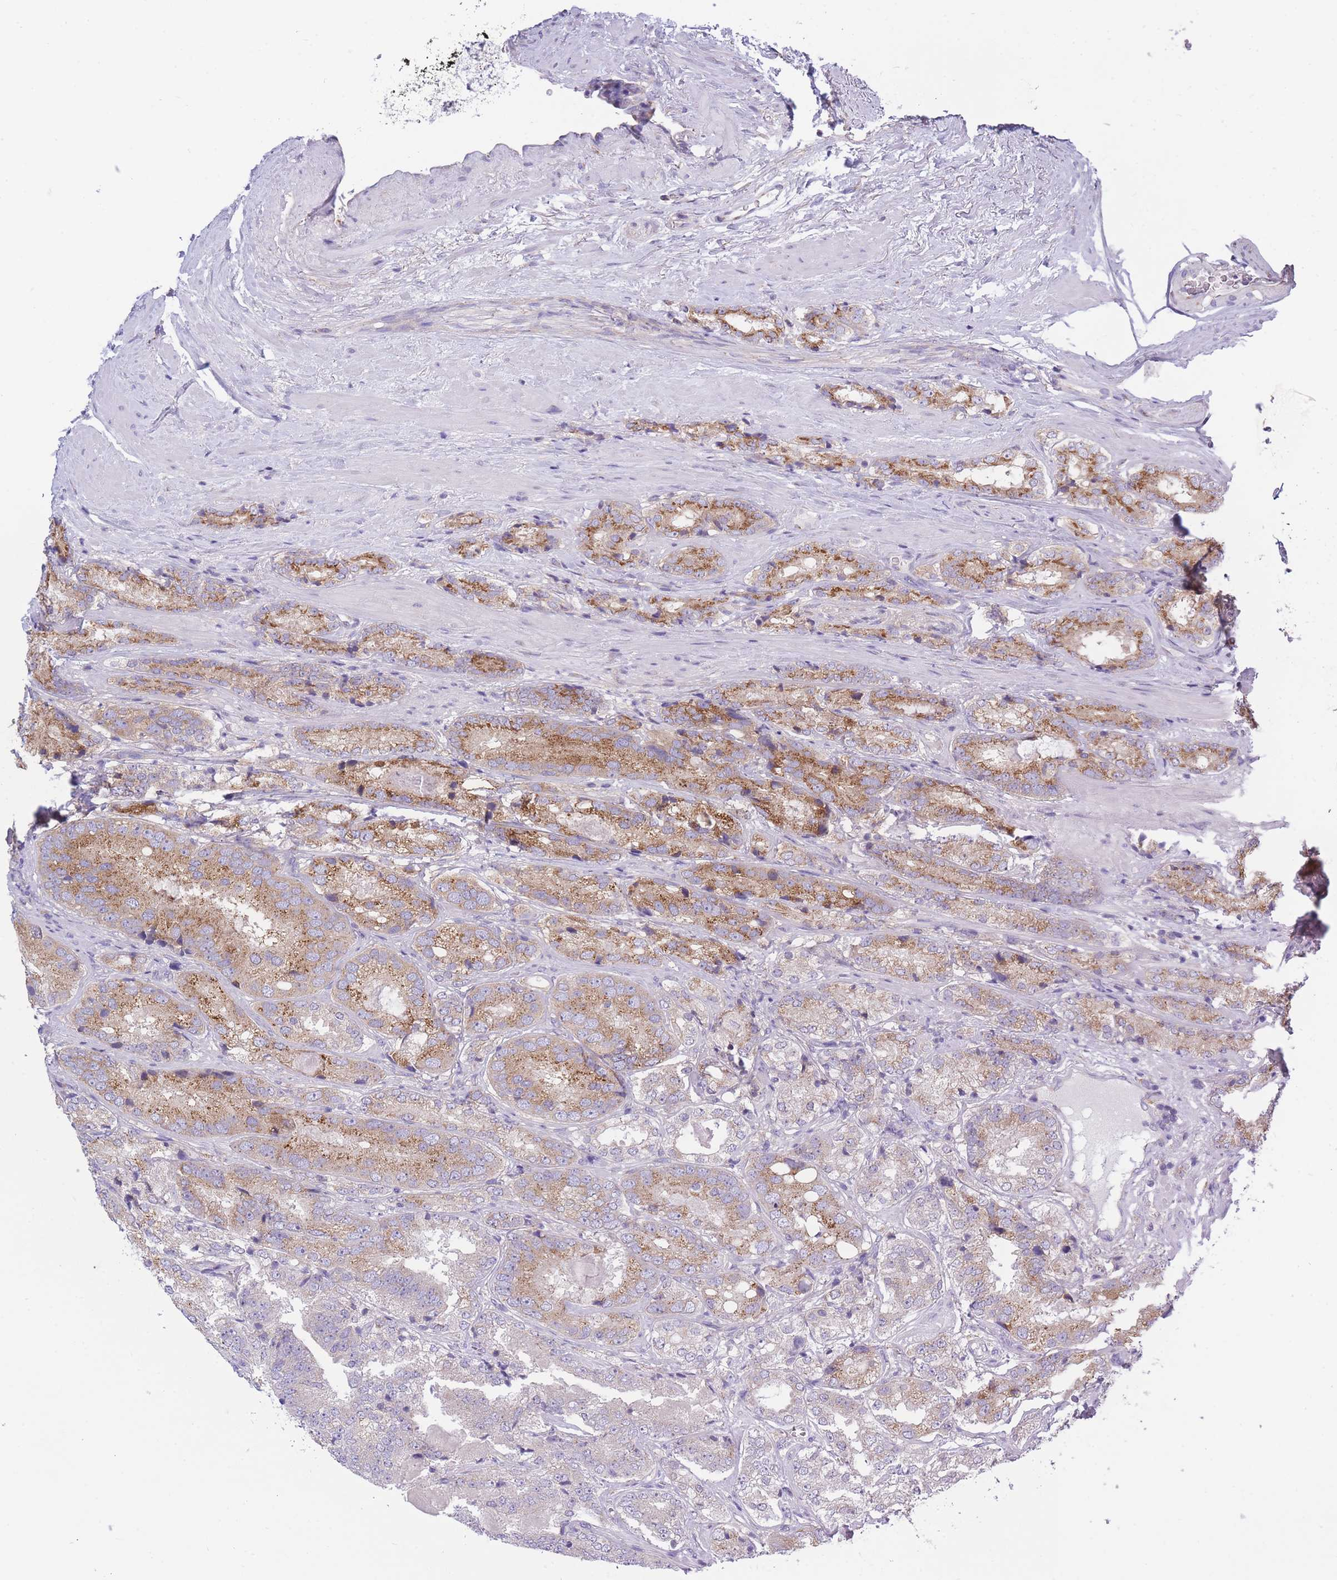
{"staining": {"intensity": "moderate", "quantity": "25%-75%", "location": "cytoplasmic/membranous"}, "tissue": "prostate cancer", "cell_type": "Tumor cells", "image_type": "cancer", "snomed": [{"axis": "morphology", "description": "Adenocarcinoma, High grade"}, {"axis": "topography", "description": "Prostate"}], "caption": "Prostate cancer stained with immunohistochemistry (IHC) exhibits moderate cytoplasmic/membranous staining in approximately 25%-75% of tumor cells.", "gene": "COPG2", "patient": {"sex": "male", "age": 63}}